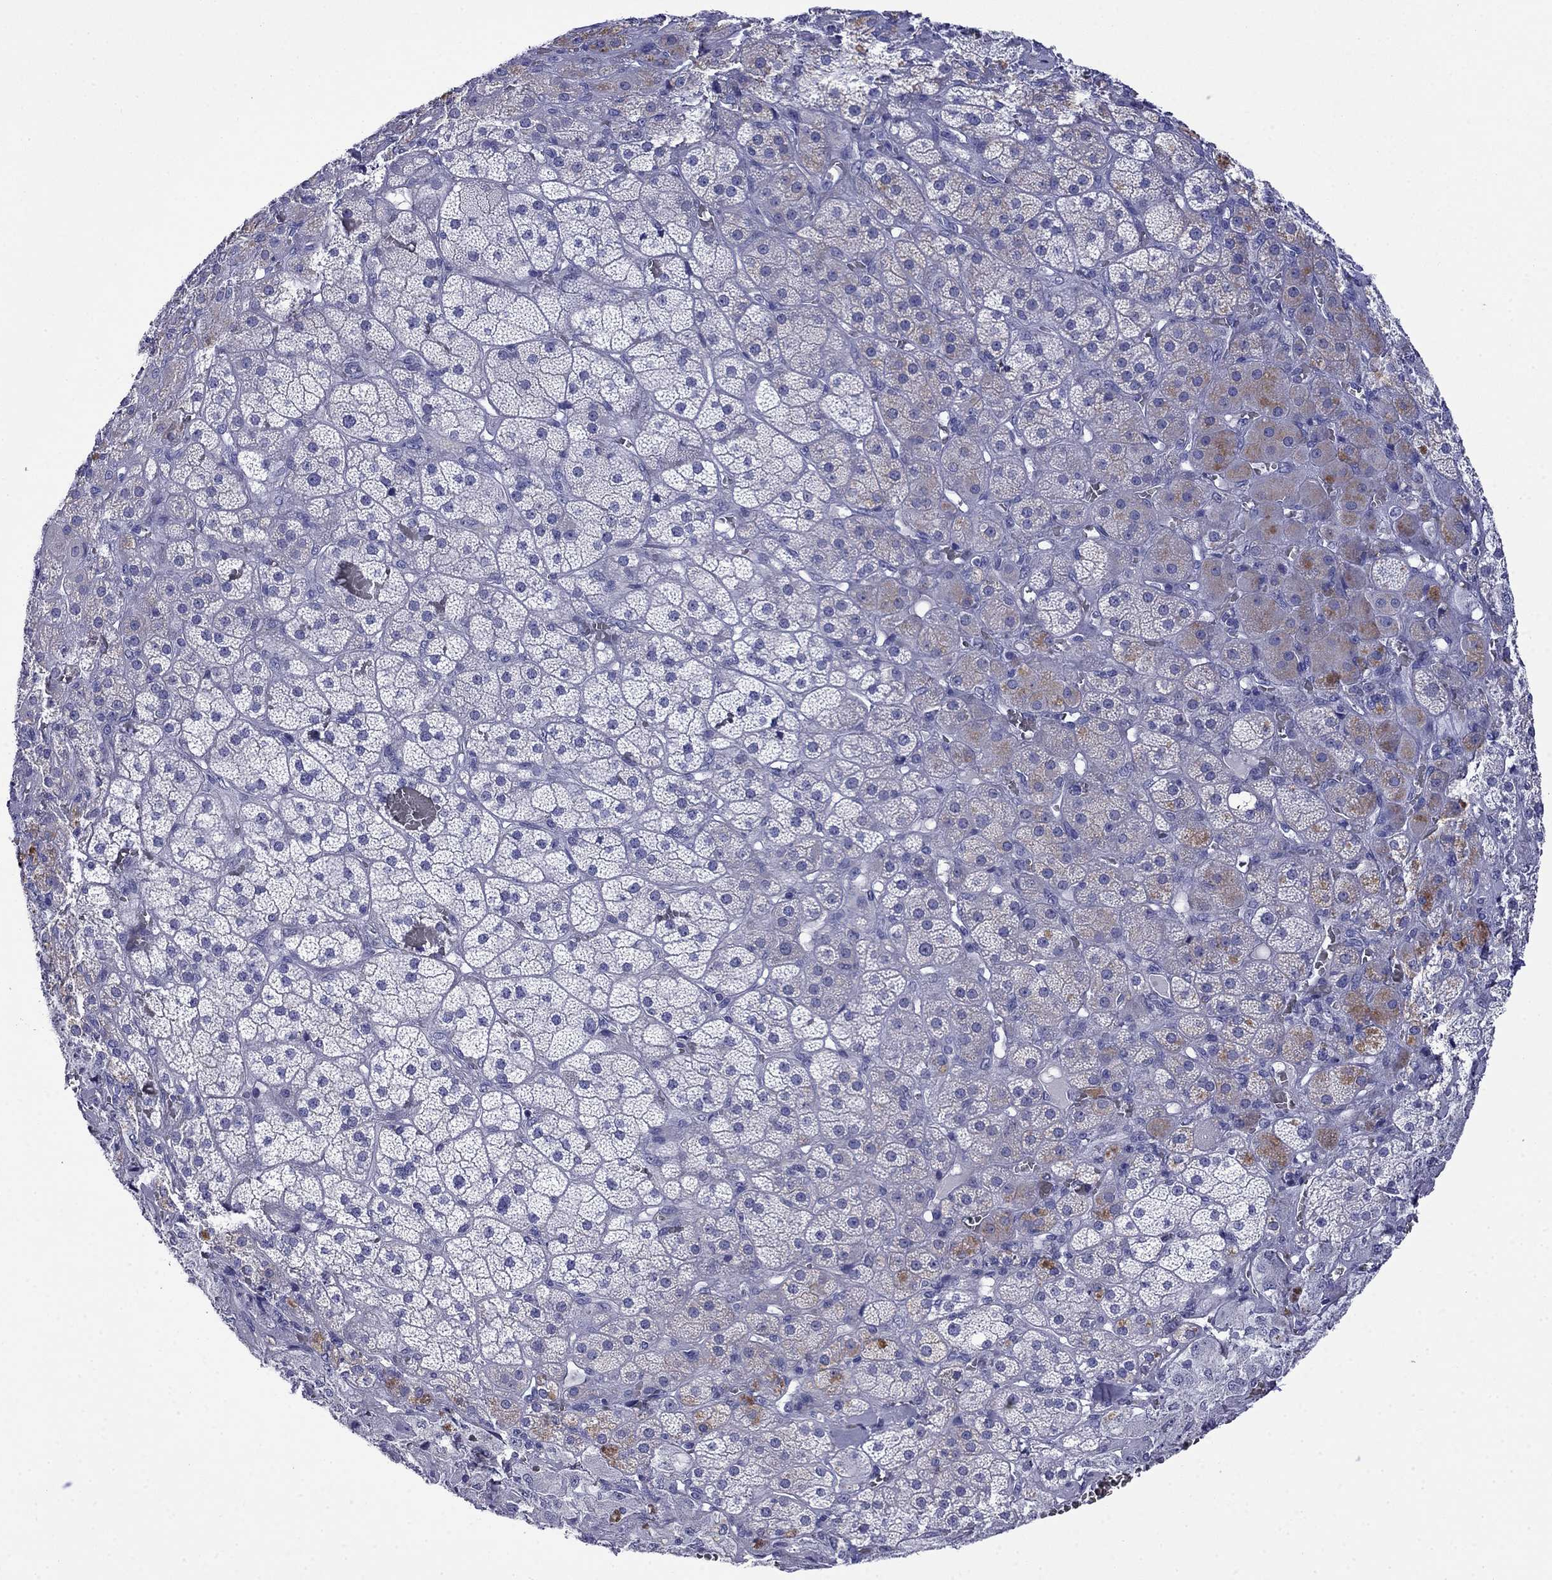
{"staining": {"intensity": "moderate", "quantity": "<25%", "location": "cytoplasmic/membranous"}, "tissue": "adrenal gland", "cell_type": "Glandular cells", "image_type": "normal", "snomed": [{"axis": "morphology", "description": "Normal tissue, NOS"}, {"axis": "topography", "description": "Adrenal gland"}], "caption": "Moderate cytoplasmic/membranous staining for a protein is appreciated in about <25% of glandular cells of benign adrenal gland using immunohistochemistry (IHC).", "gene": "MYO15A", "patient": {"sex": "male", "age": 57}}